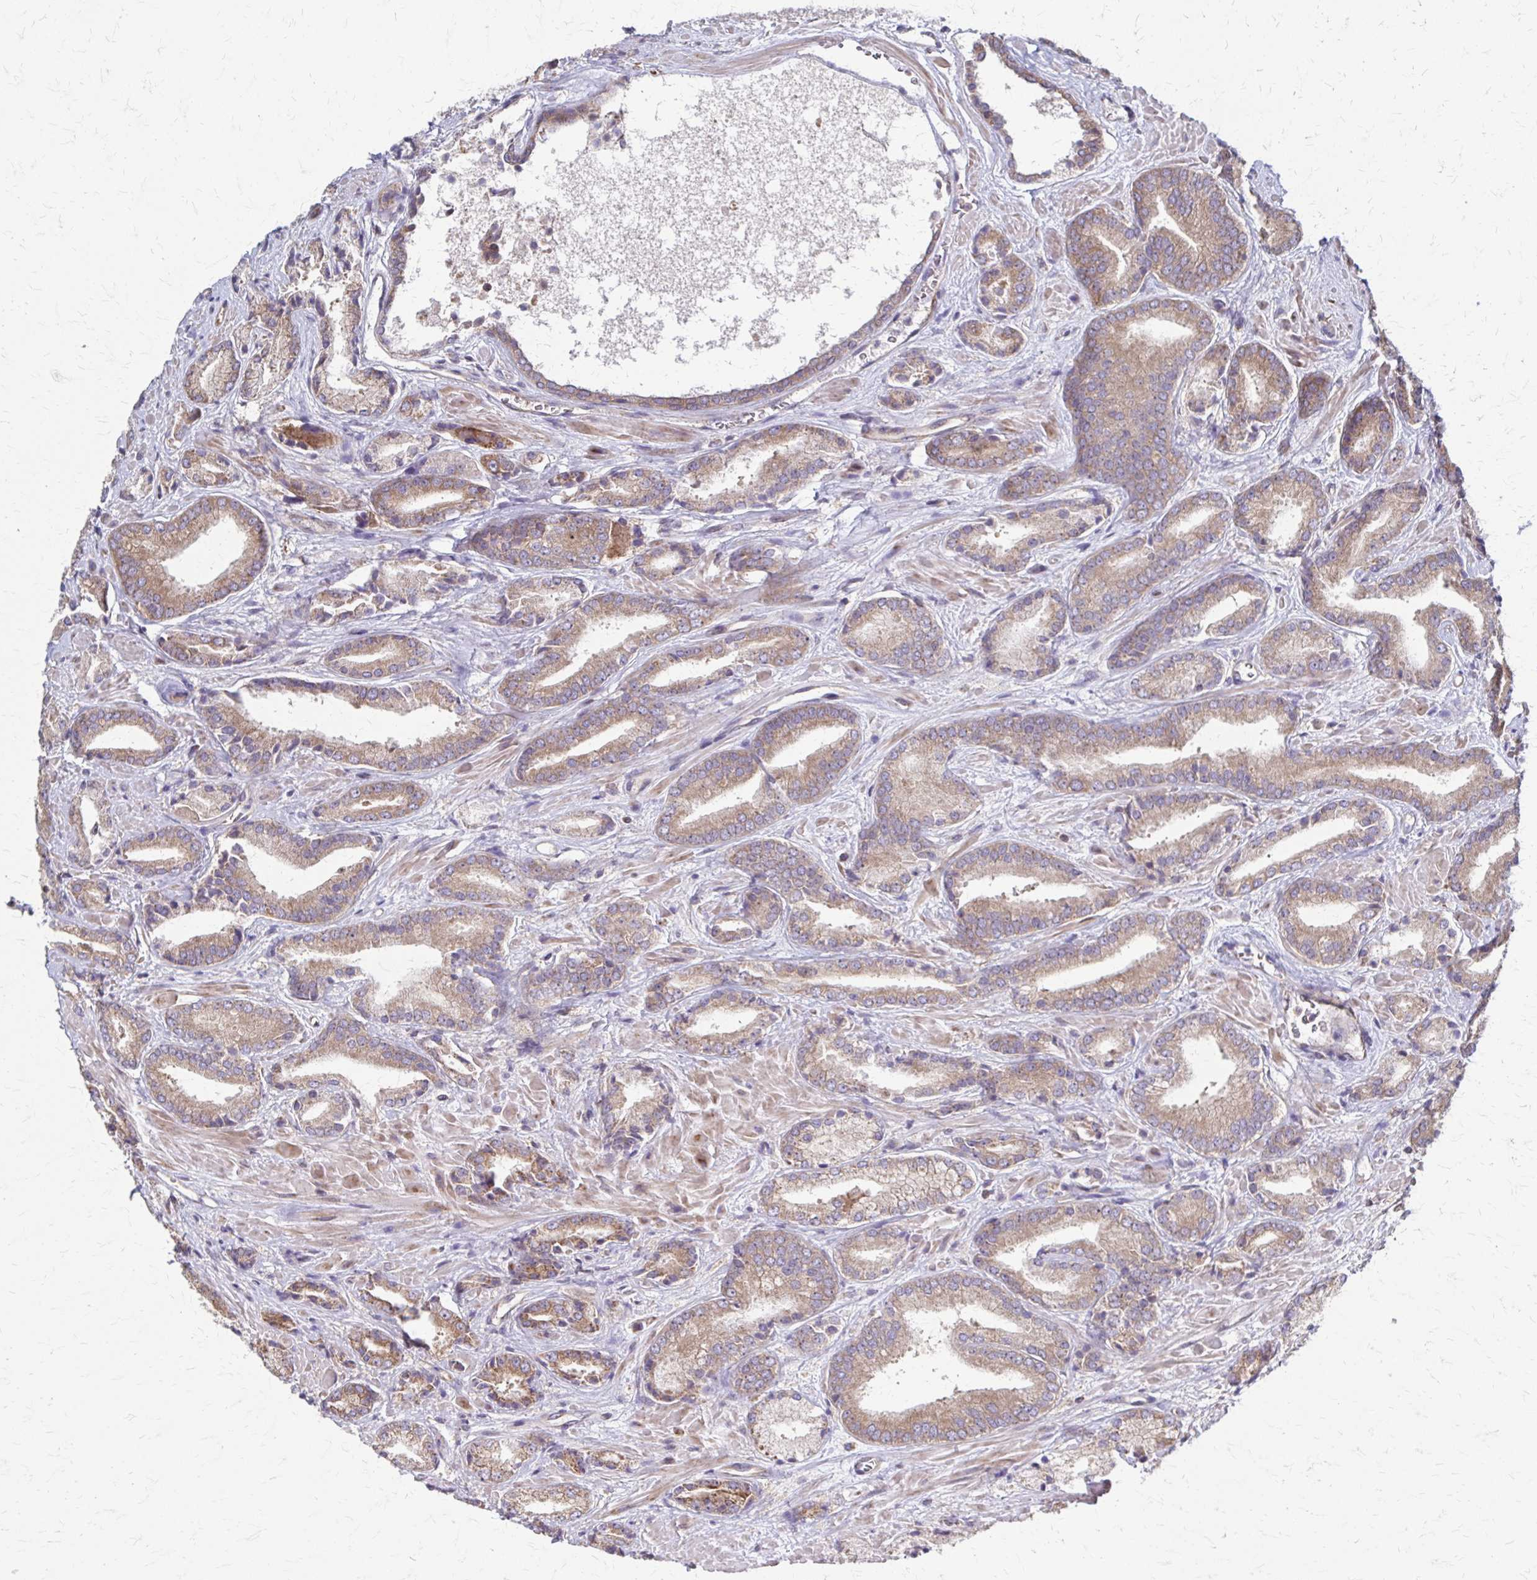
{"staining": {"intensity": "moderate", "quantity": "25%-75%", "location": "cytoplasmic/membranous"}, "tissue": "prostate cancer", "cell_type": "Tumor cells", "image_type": "cancer", "snomed": [{"axis": "morphology", "description": "Adenocarcinoma, High grade"}, {"axis": "topography", "description": "Prostate"}], "caption": "Prostate cancer (adenocarcinoma (high-grade)) stained for a protein (brown) shows moderate cytoplasmic/membranous positive staining in about 25%-75% of tumor cells.", "gene": "EEF2", "patient": {"sex": "male", "age": 56}}